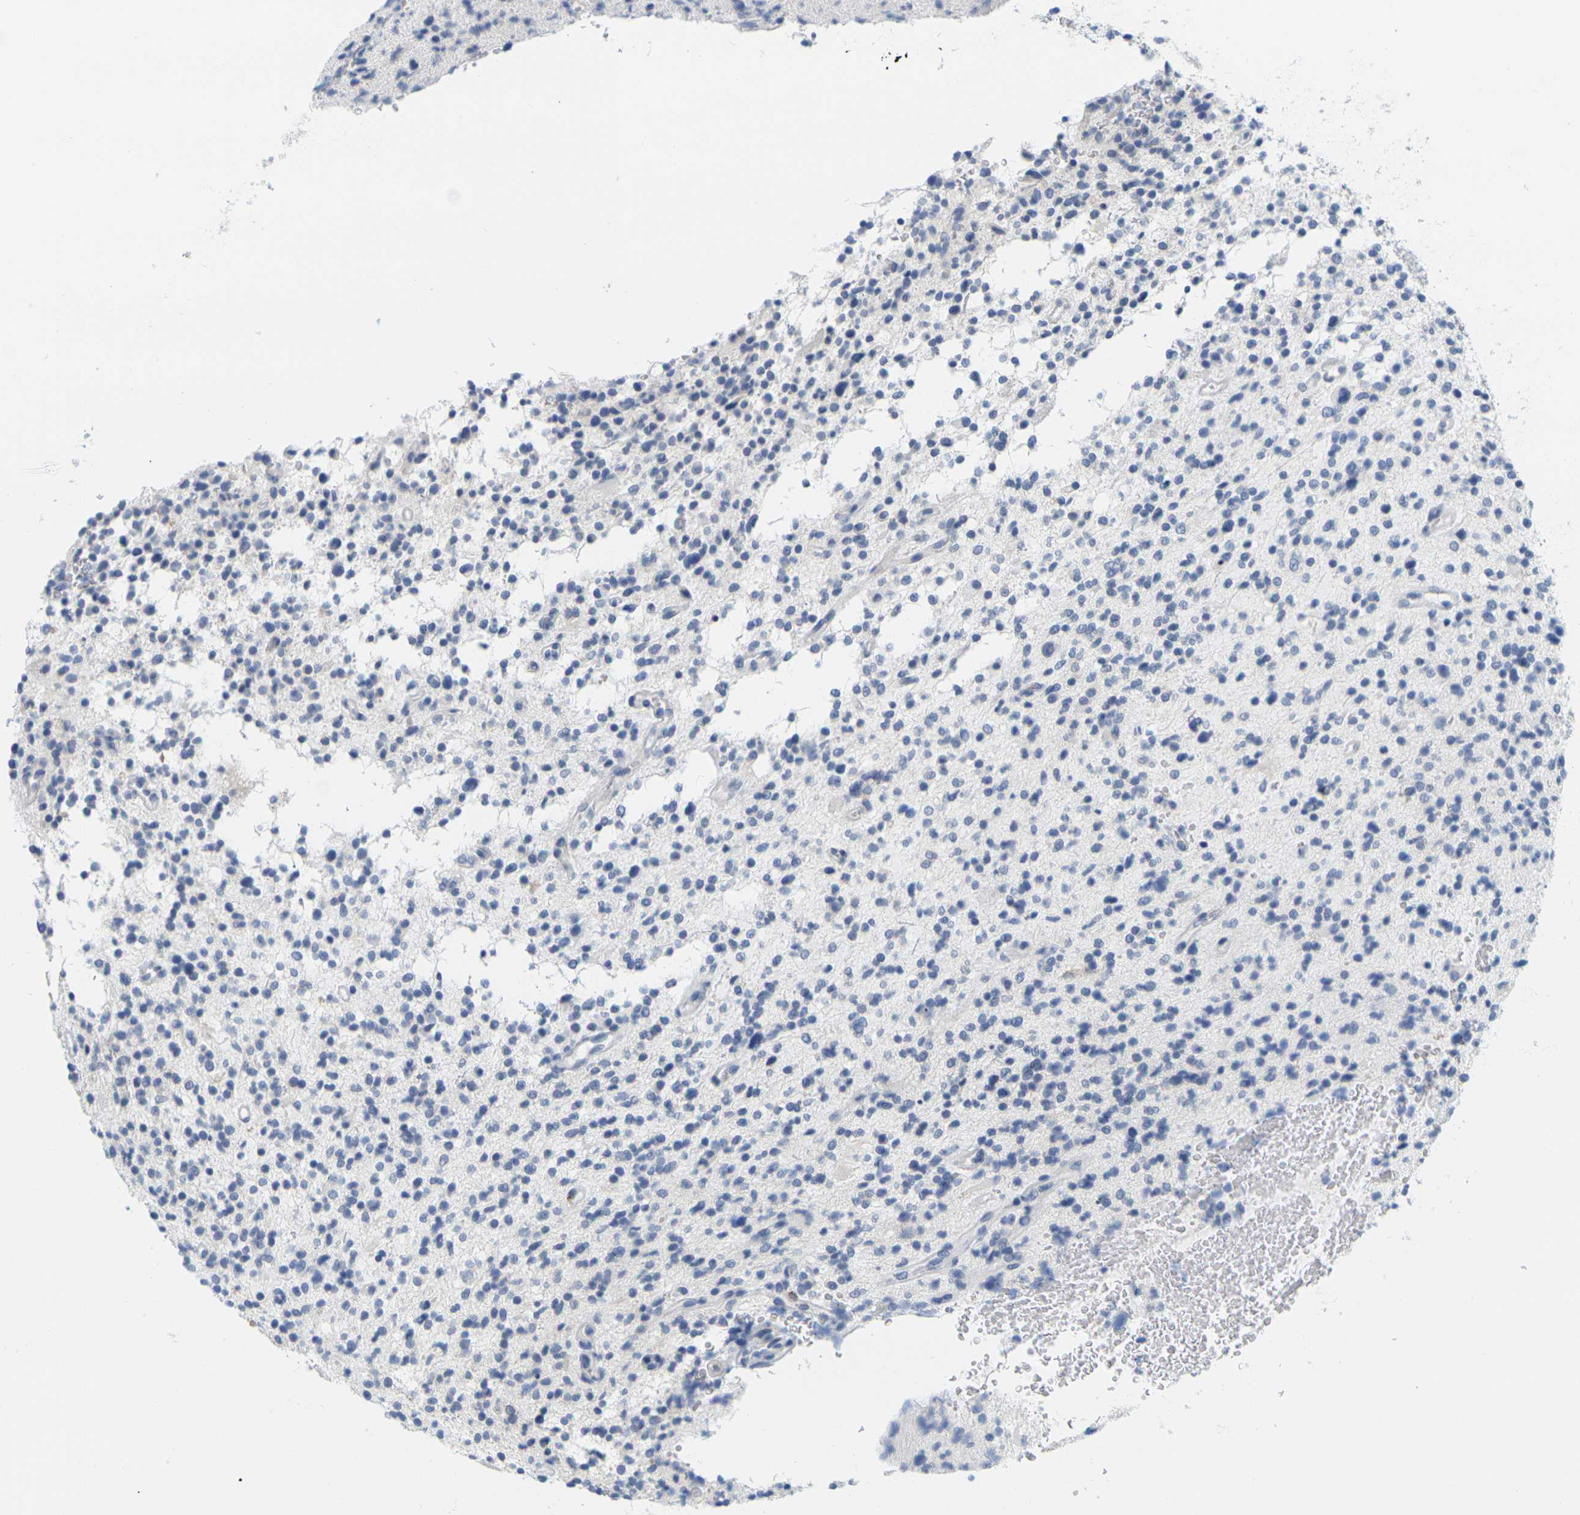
{"staining": {"intensity": "negative", "quantity": "none", "location": "none"}, "tissue": "glioma", "cell_type": "Tumor cells", "image_type": "cancer", "snomed": [{"axis": "morphology", "description": "Glioma, malignant, High grade"}, {"axis": "topography", "description": "Brain"}], "caption": "Tumor cells show no significant protein expression in malignant glioma (high-grade).", "gene": "HLA-DOB", "patient": {"sex": "male", "age": 48}}